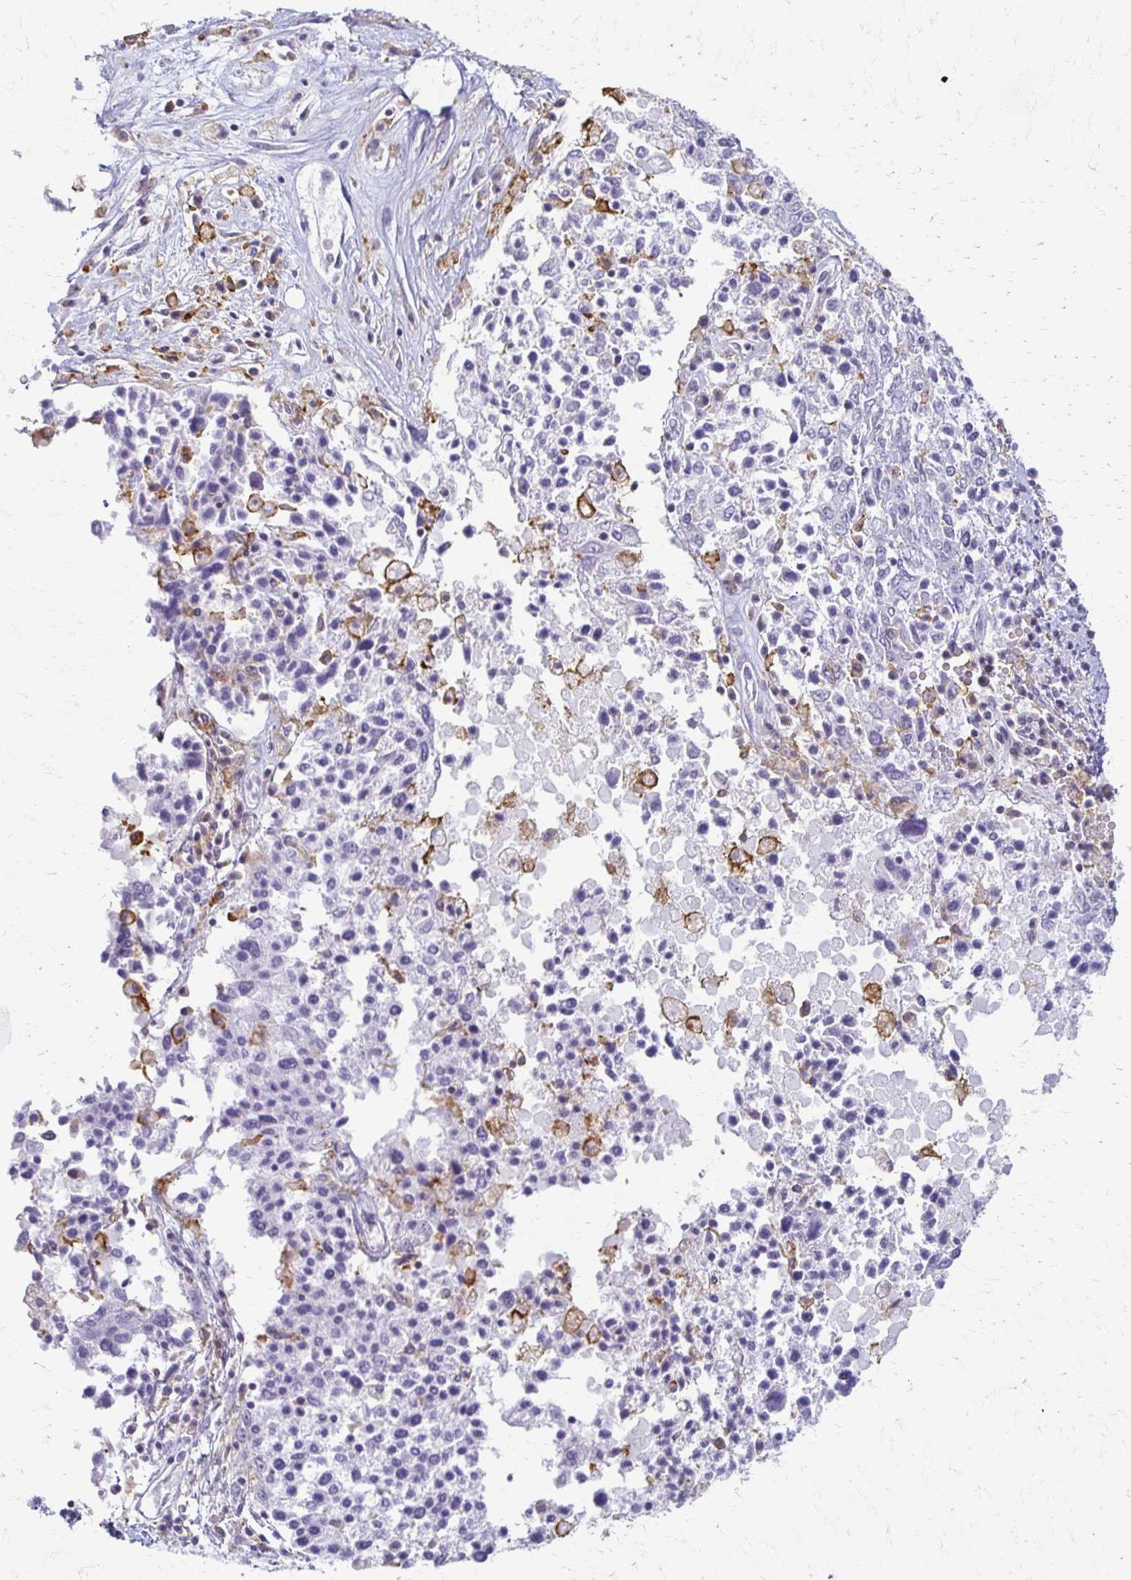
{"staining": {"intensity": "negative", "quantity": "none", "location": "none"}, "tissue": "ovarian cancer", "cell_type": "Tumor cells", "image_type": "cancer", "snomed": [{"axis": "morphology", "description": "Carcinoma, endometroid"}, {"axis": "topography", "description": "Ovary"}], "caption": "Immunohistochemistry (IHC) photomicrograph of neoplastic tissue: ovarian cancer stained with DAB exhibits no significant protein staining in tumor cells.", "gene": "FCGR2B", "patient": {"sex": "female", "age": 62}}